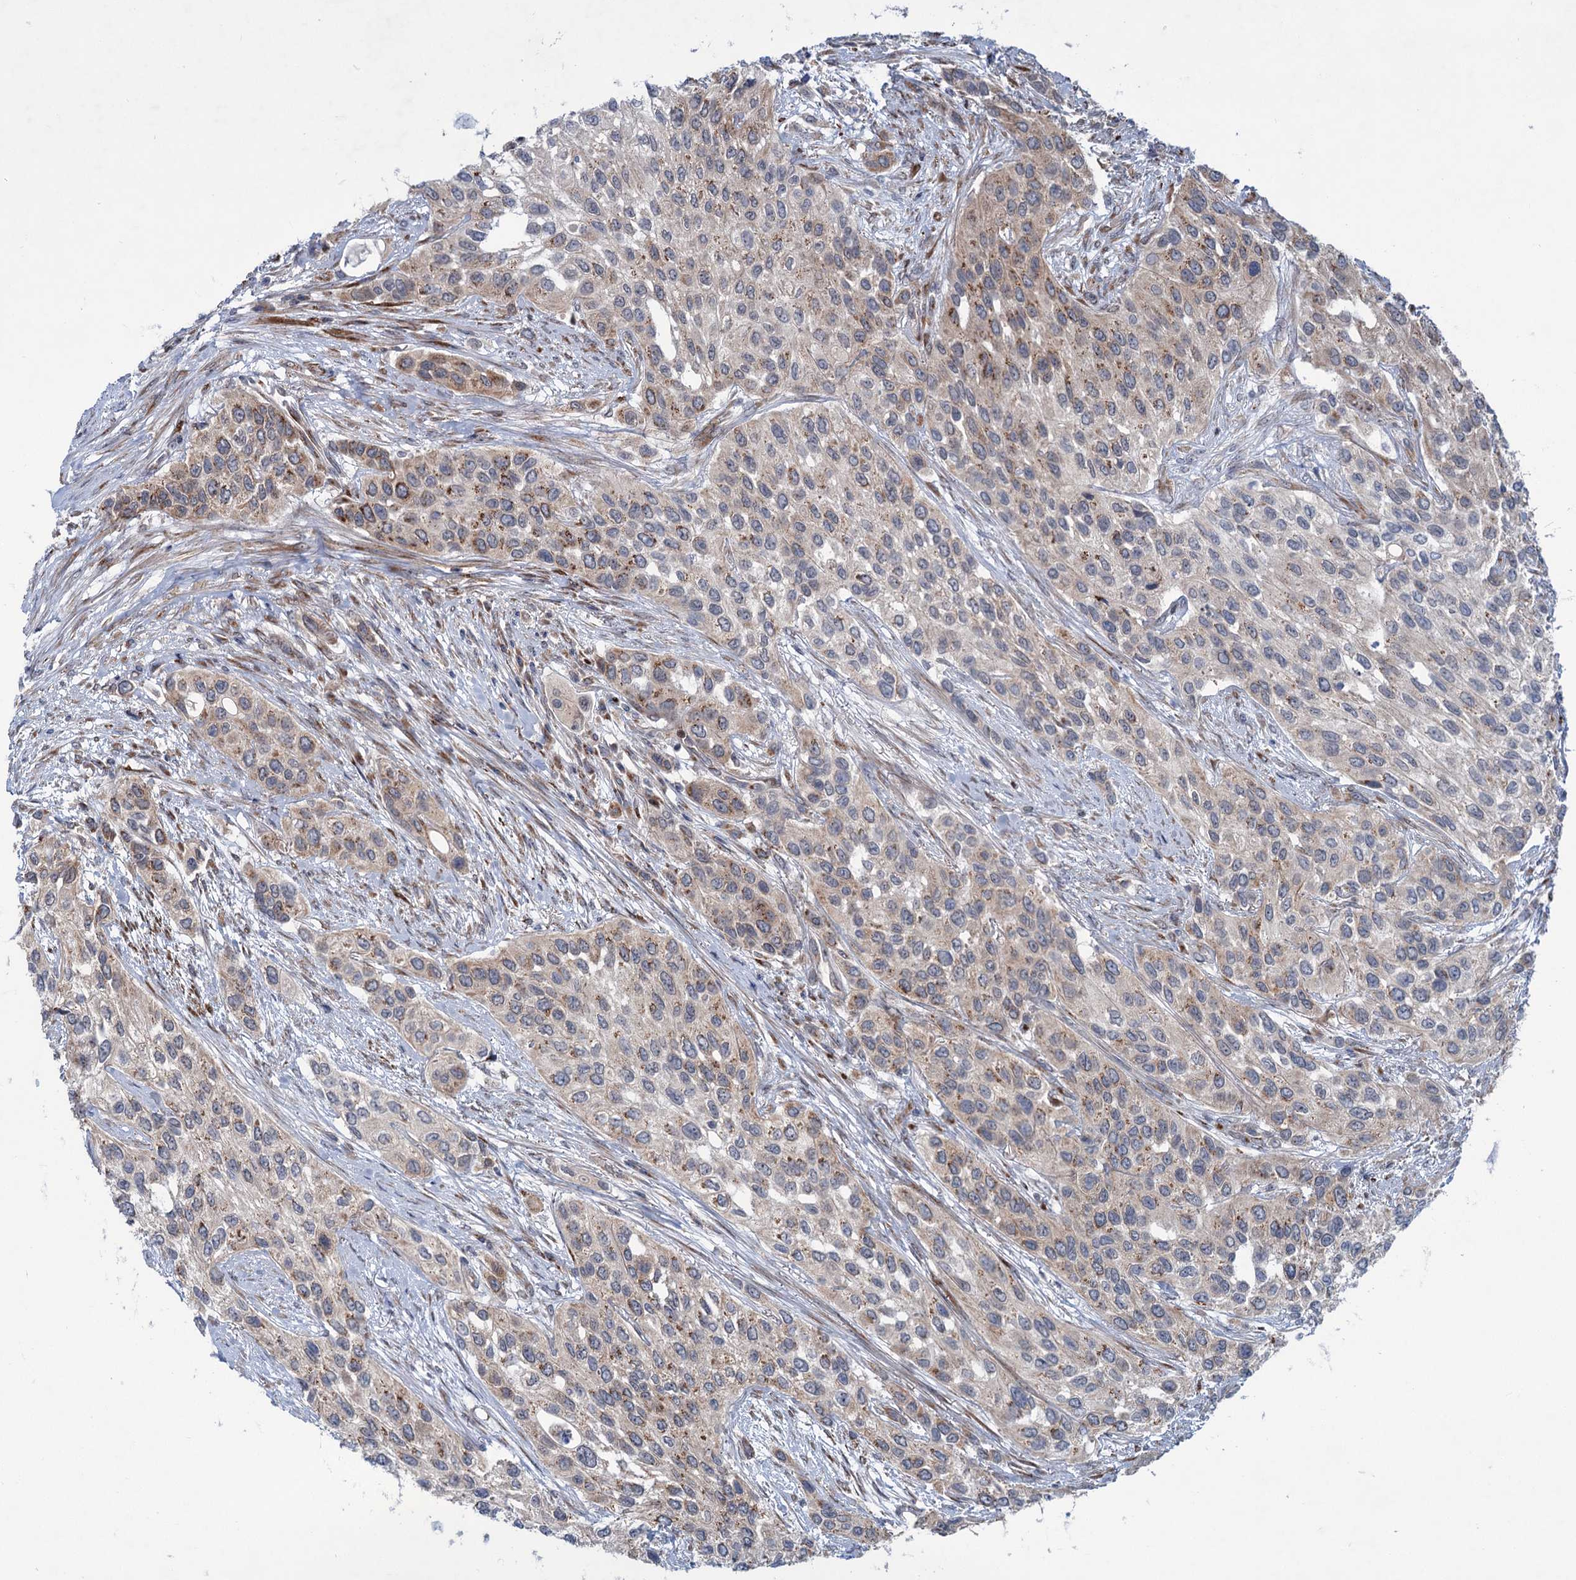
{"staining": {"intensity": "strong", "quantity": "<25%", "location": "cytoplasmic/membranous"}, "tissue": "urothelial cancer", "cell_type": "Tumor cells", "image_type": "cancer", "snomed": [{"axis": "morphology", "description": "Normal tissue, NOS"}, {"axis": "morphology", "description": "Urothelial carcinoma, High grade"}, {"axis": "topography", "description": "Vascular tissue"}, {"axis": "topography", "description": "Urinary bladder"}], "caption": "High-magnification brightfield microscopy of high-grade urothelial carcinoma stained with DAB (brown) and counterstained with hematoxylin (blue). tumor cells exhibit strong cytoplasmic/membranous expression is seen in about<25% of cells. The staining was performed using DAB (3,3'-diaminobenzidine), with brown indicating positive protein expression. Nuclei are stained blue with hematoxylin.", "gene": "ELP4", "patient": {"sex": "female", "age": 56}}